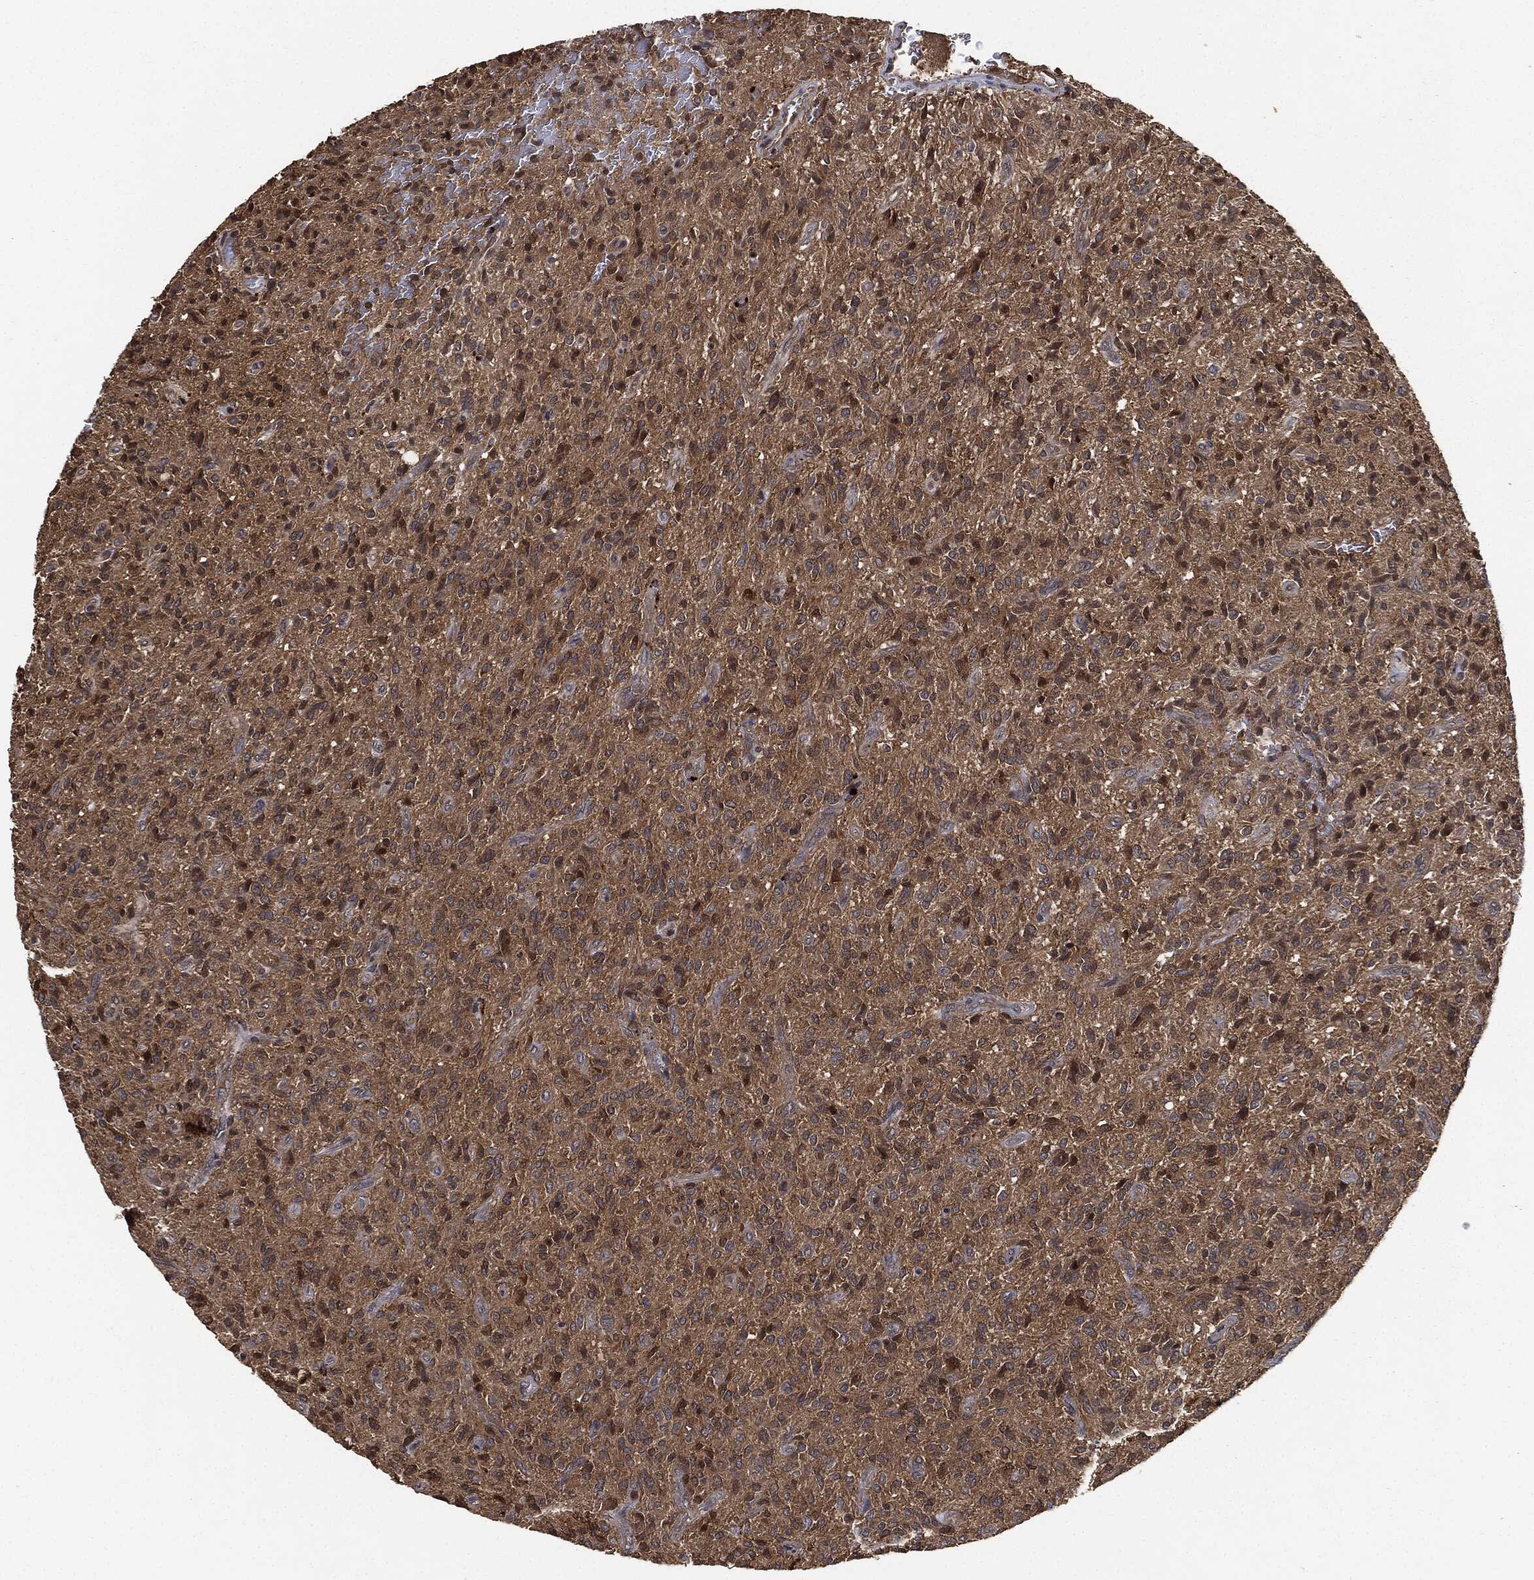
{"staining": {"intensity": "moderate", "quantity": "25%-75%", "location": "cytoplasmic/membranous"}, "tissue": "glioma", "cell_type": "Tumor cells", "image_type": "cancer", "snomed": [{"axis": "morphology", "description": "Glioma, malignant, High grade"}, {"axis": "topography", "description": "Brain"}], "caption": "A medium amount of moderate cytoplasmic/membranous staining is seen in approximately 25%-75% of tumor cells in glioma tissue. (Brightfield microscopy of DAB IHC at high magnification).", "gene": "BRAF", "patient": {"sex": "male", "age": 64}}